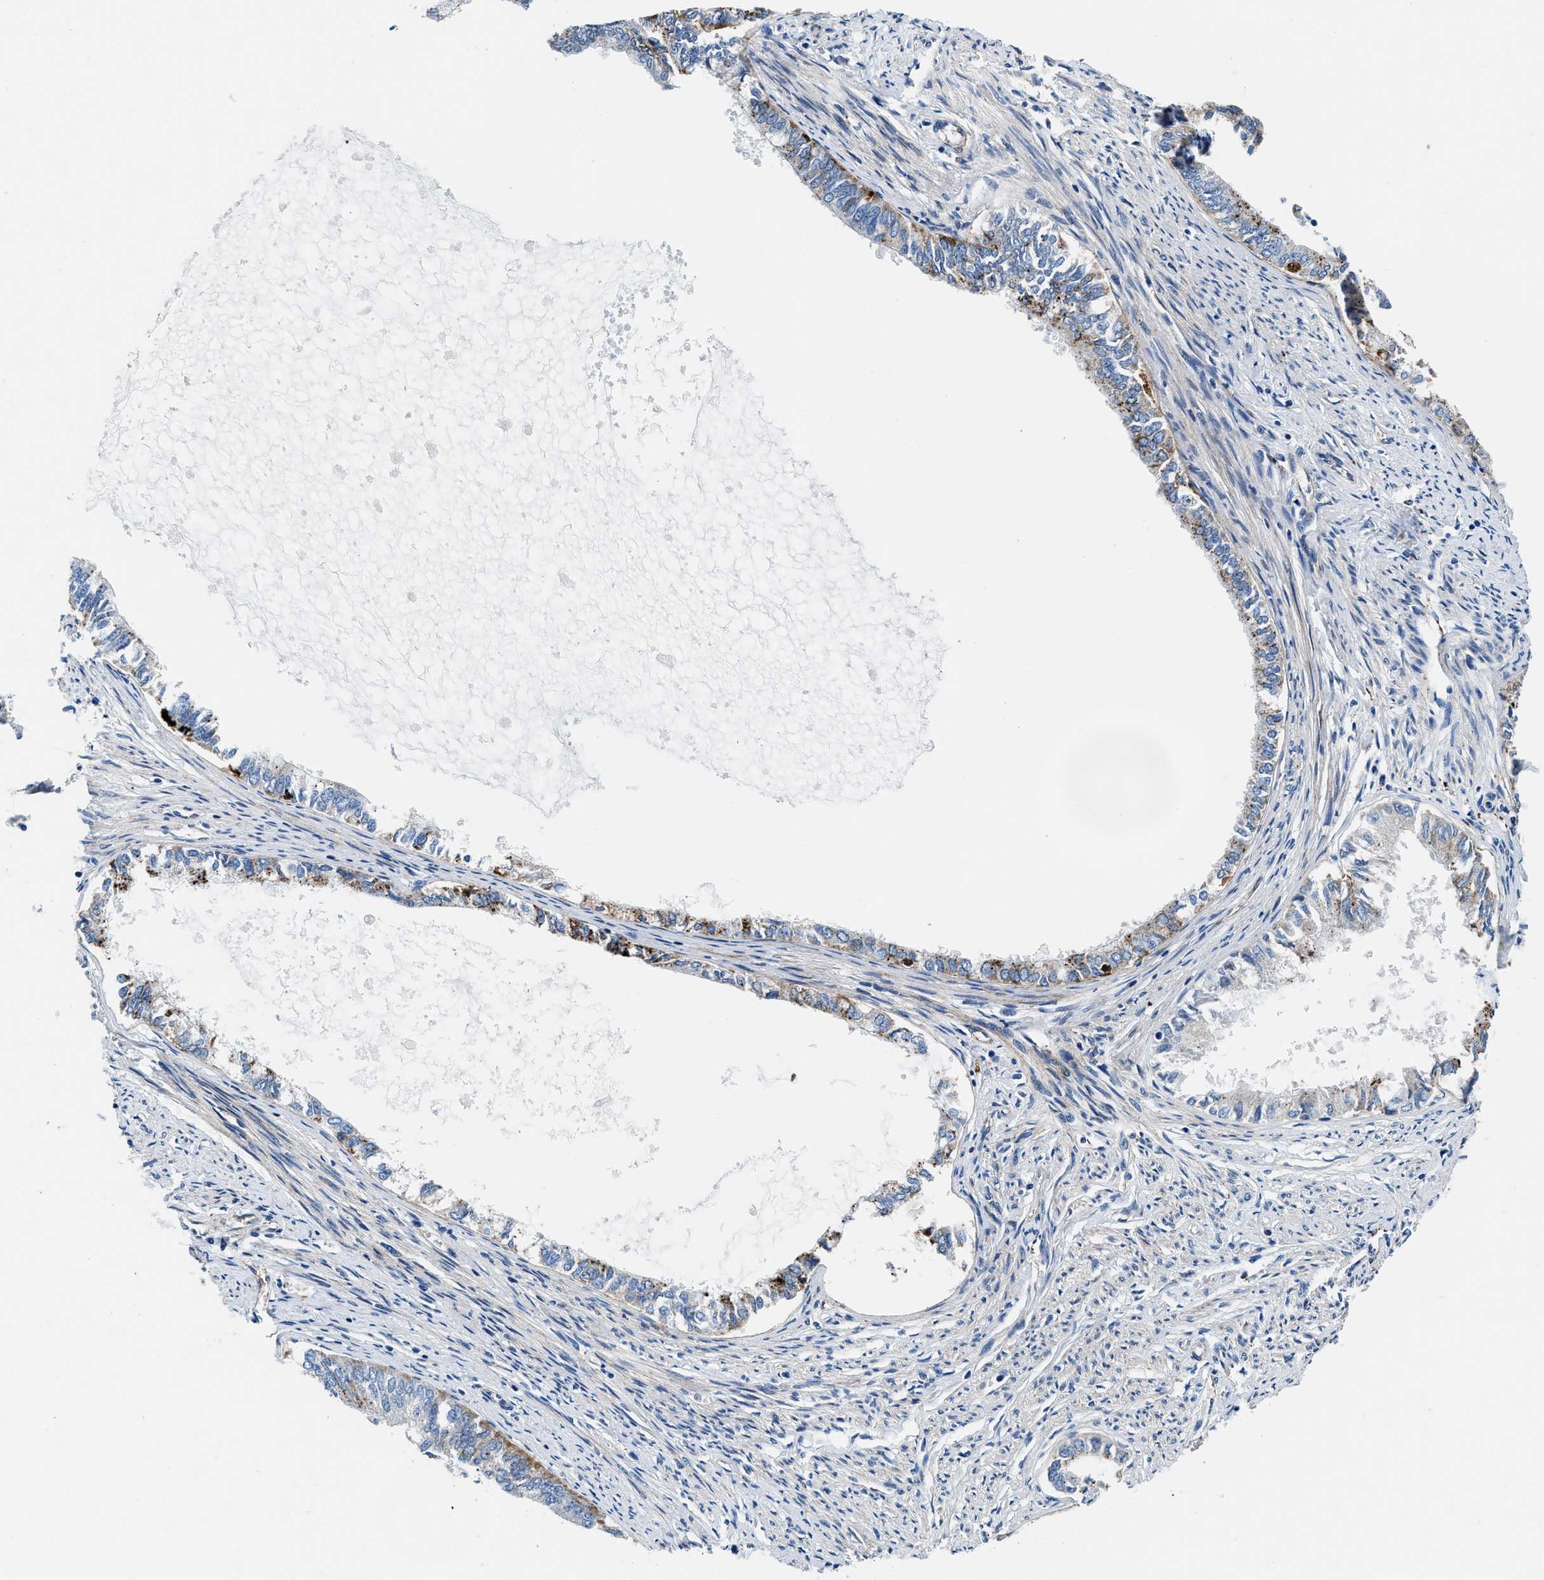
{"staining": {"intensity": "strong", "quantity": "<25%", "location": "cytoplasmic/membranous"}, "tissue": "endometrial cancer", "cell_type": "Tumor cells", "image_type": "cancer", "snomed": [{"axis": "morphology", "description": "Adenocarcinoma, NOS"}, {"axis": "topography", "description": "Endometrium"}], "caption": "Immunohistochemistry (IHC) histopathology image of neoplastic tissue: endometrial cancer stained using immunohistochemistry exhibits medium levels of strong protein expression localized specifically in the cytoplasmic/membranous of tumor cells, appearing as a cytoplasmic/membranous brown color.", "gene": "DAG1", "patient": {"sex": "female", "age": 86}}